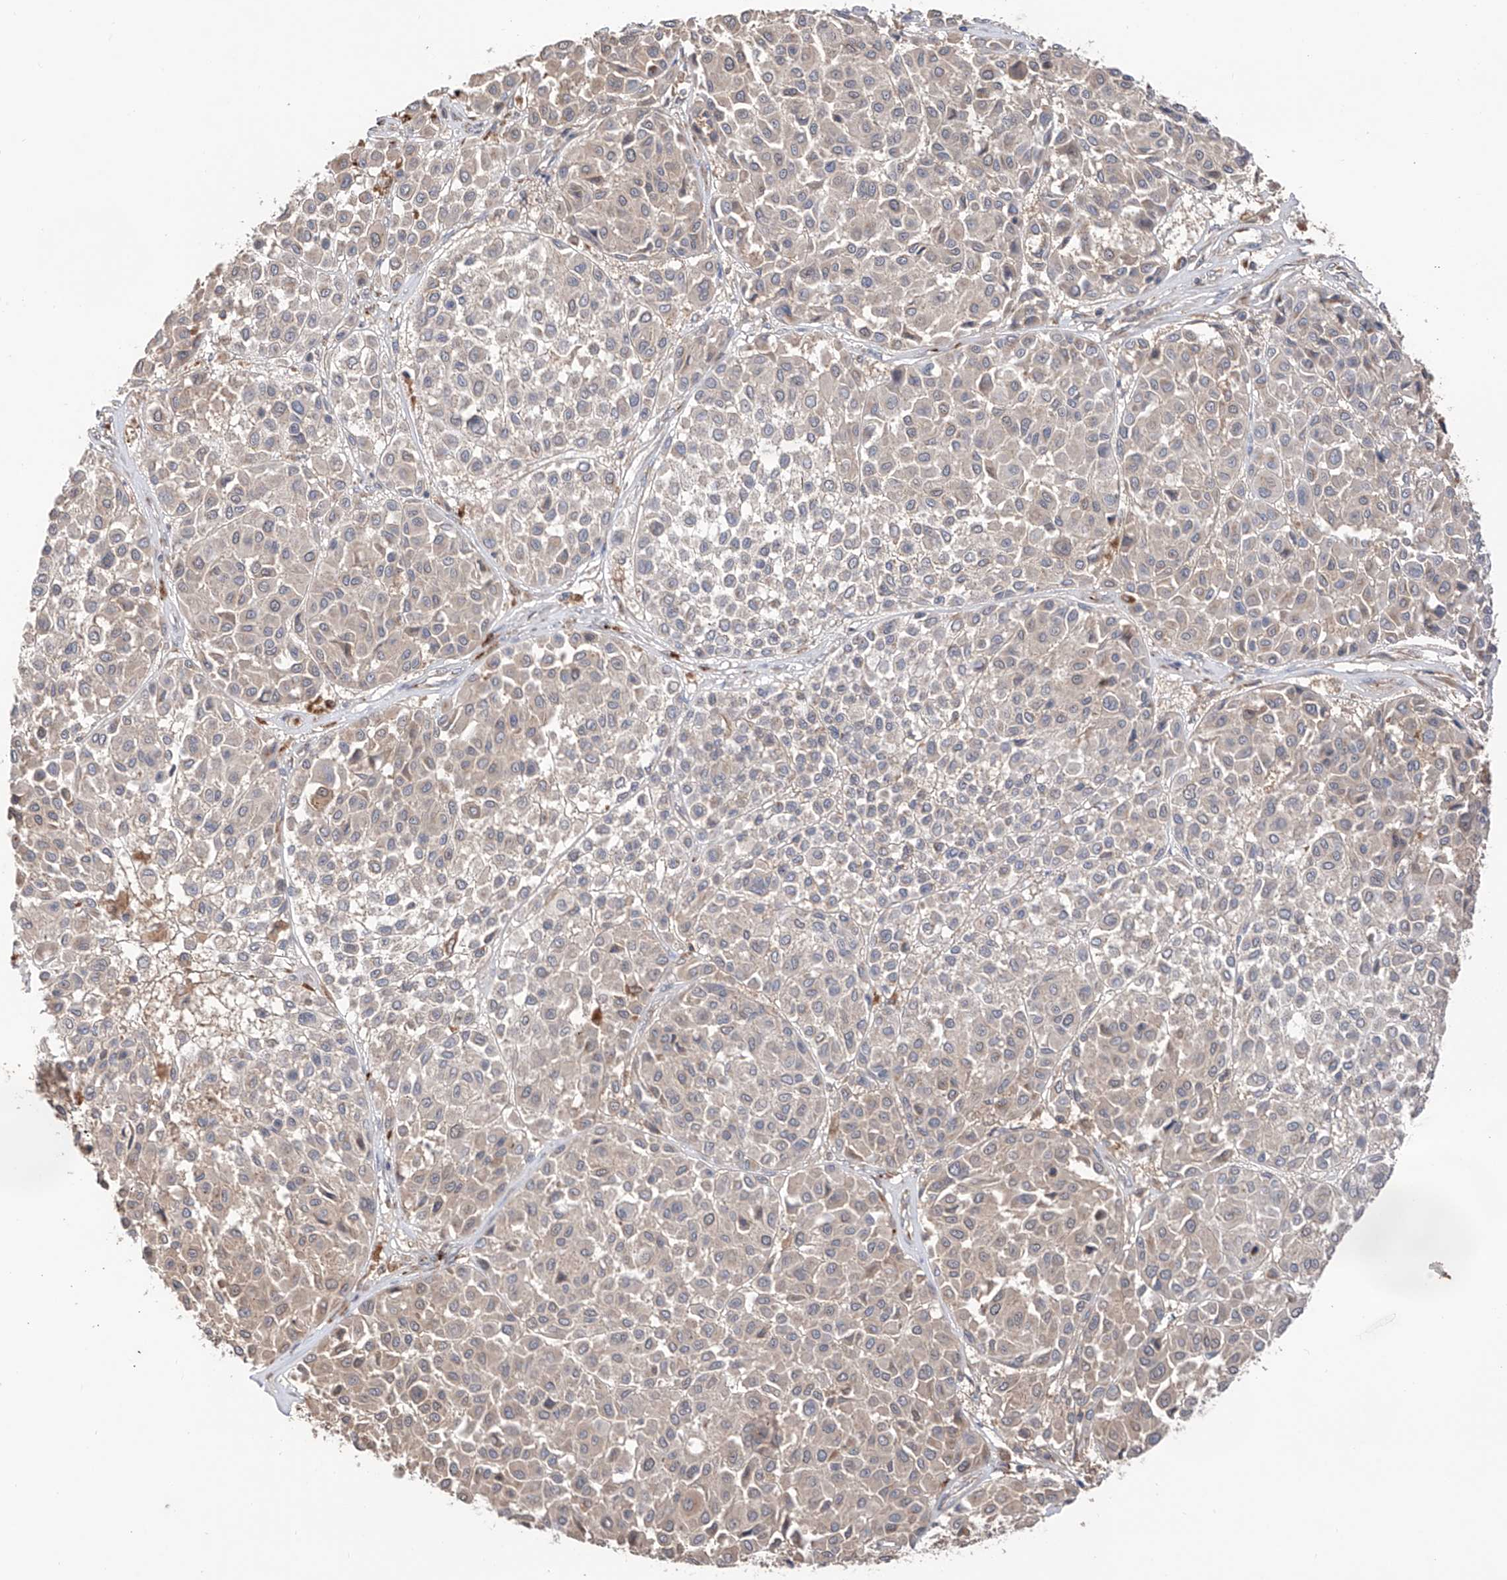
{"staining": {"intensity": "weak", "quantity": "<25%", "location": "cytoplasmic/membranous"}, "tissue": "melanoma", "cell_type": "Tumor cells", "image_type": "cancer", "snomed": [{"axis": "morphology", "description": "Malignant melanoma, Metastatic site"}, {"axis": "topography", "description": "Soft tissue"}], "caption": "DAB immunohistochemical staining of malignant melanoma (metastatic site) displays no significant staining in tumor cells.", "gene": "EDN1", "patient": {"sex": "male", "age": 41}}